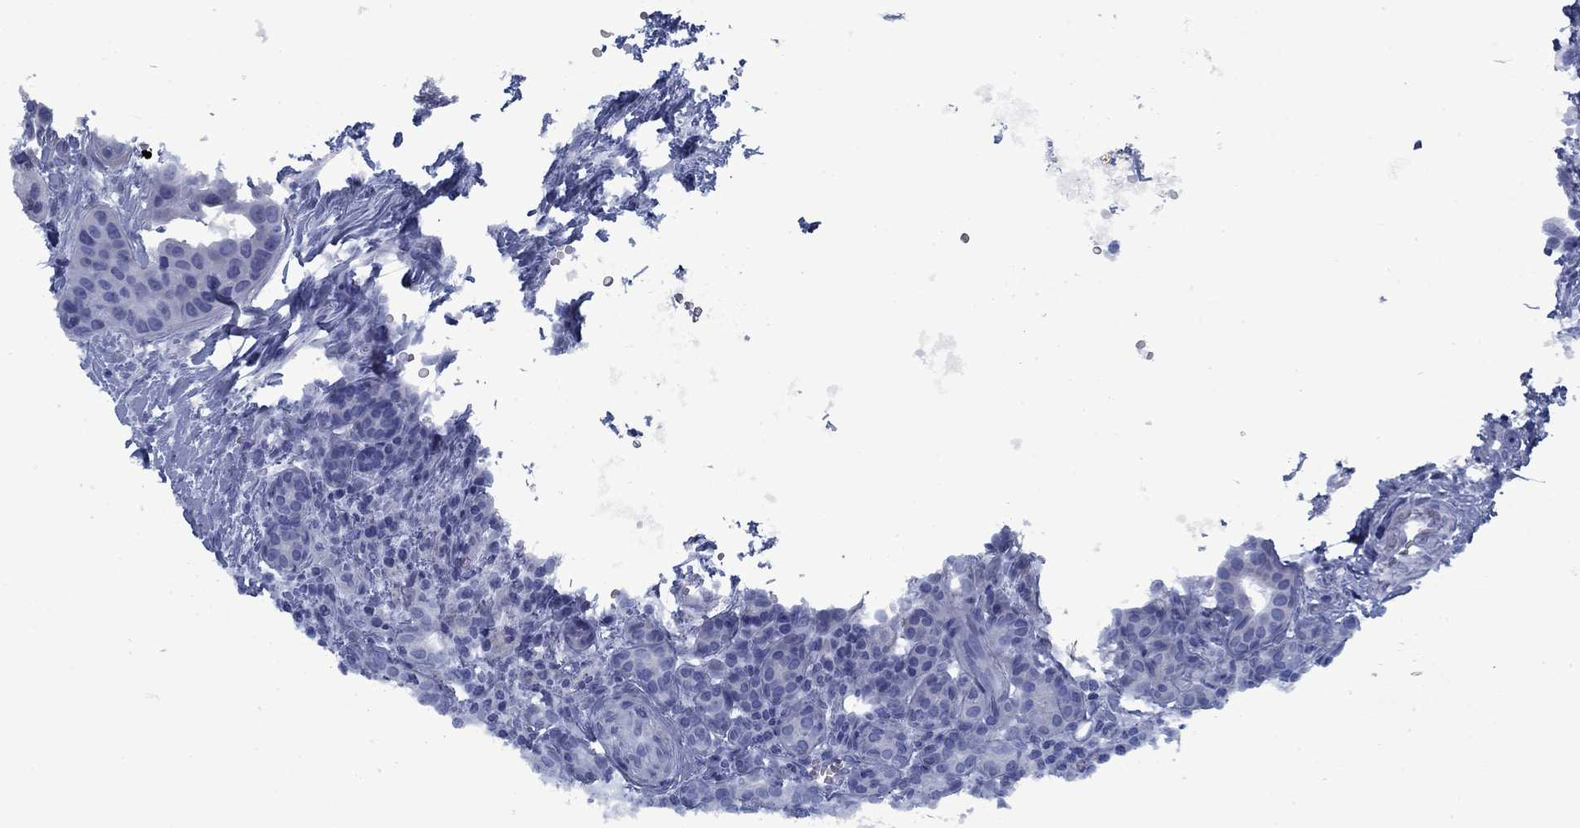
{"staining": {"intensity": "negative", "quantity": "none", "location": "none"}, "tissue": "head and neck cancer", "cell_type": "Tumor cells", "image_type": "cancer", "snomed": [{"axis": "morphology", "description": "Adenocarcinoma, NOS"}, {"axis": "topography", "description": "Head-Neck"}], "caption": "Immunohistochemical staining of adenocarcinoma (head and neck) shows no significant staining in tumor cells. Brightfield microscopy of immunohistochemistry stained with DAB (3,3'-diaminobenzidine) (brown) and hematoxylin (blue), captured at high magnification.", "gene": "PNMA8A", "patient": {"sex": "male", "age": 76}}